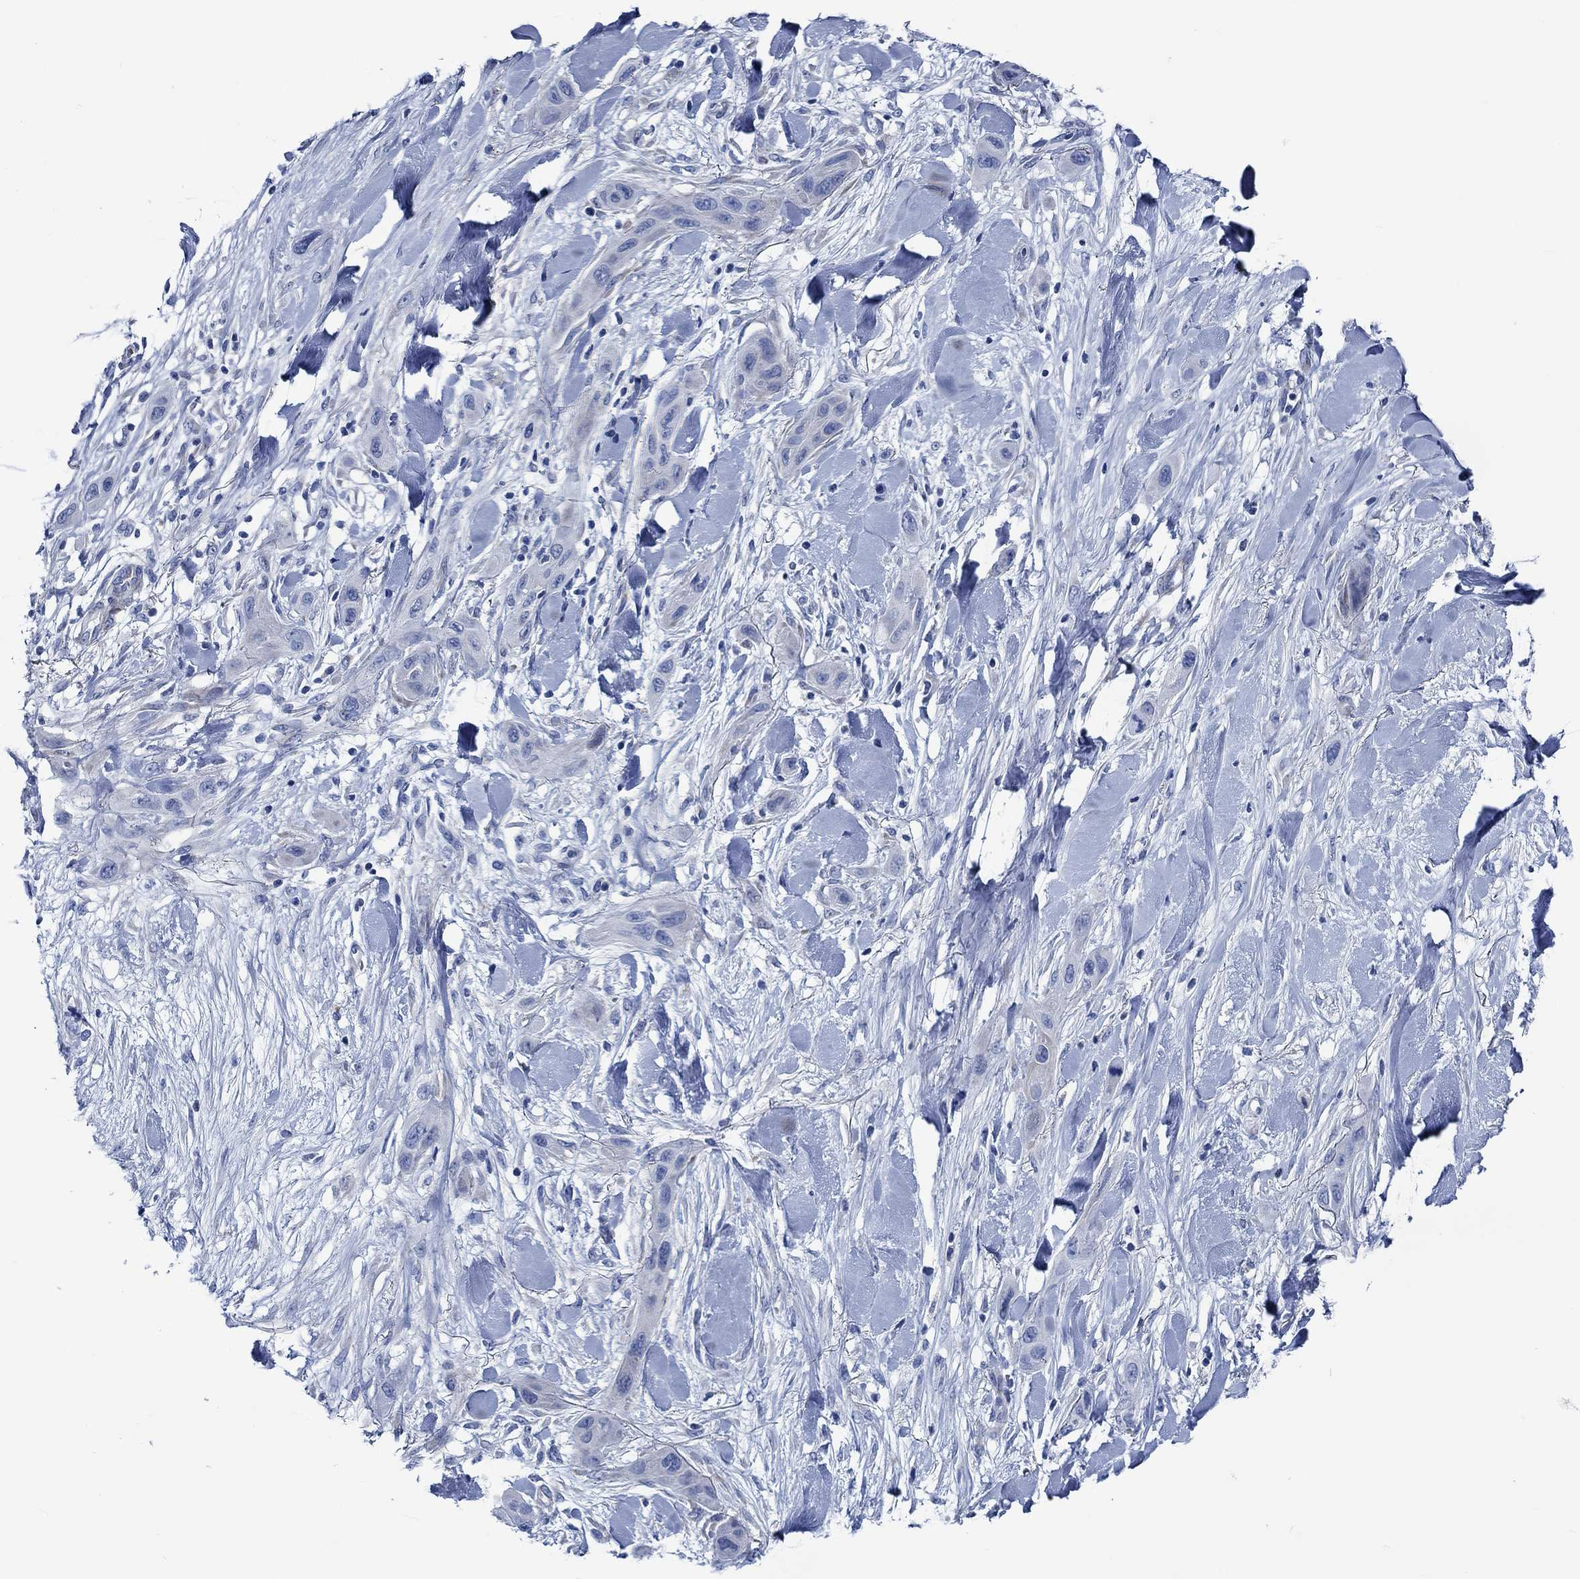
{"staining": {"intensity": "negative", "quantity": "none", "location": "none"}, "tissue": "skin cancer", "cell_type": "Tumor cells", "image_type": "cancer", "snomed": [{"axis": "morphology", "description": "Squamous cell carcinoma, NOS"}, {"axis": "topography", "description": "Skin"}], "caption": "Tumor cells are negative for brown protein staining in skin cancer (squamous cell carcinoma).", "gene": "SVEP1", "patient": {"sex": "male", "age": 79}}